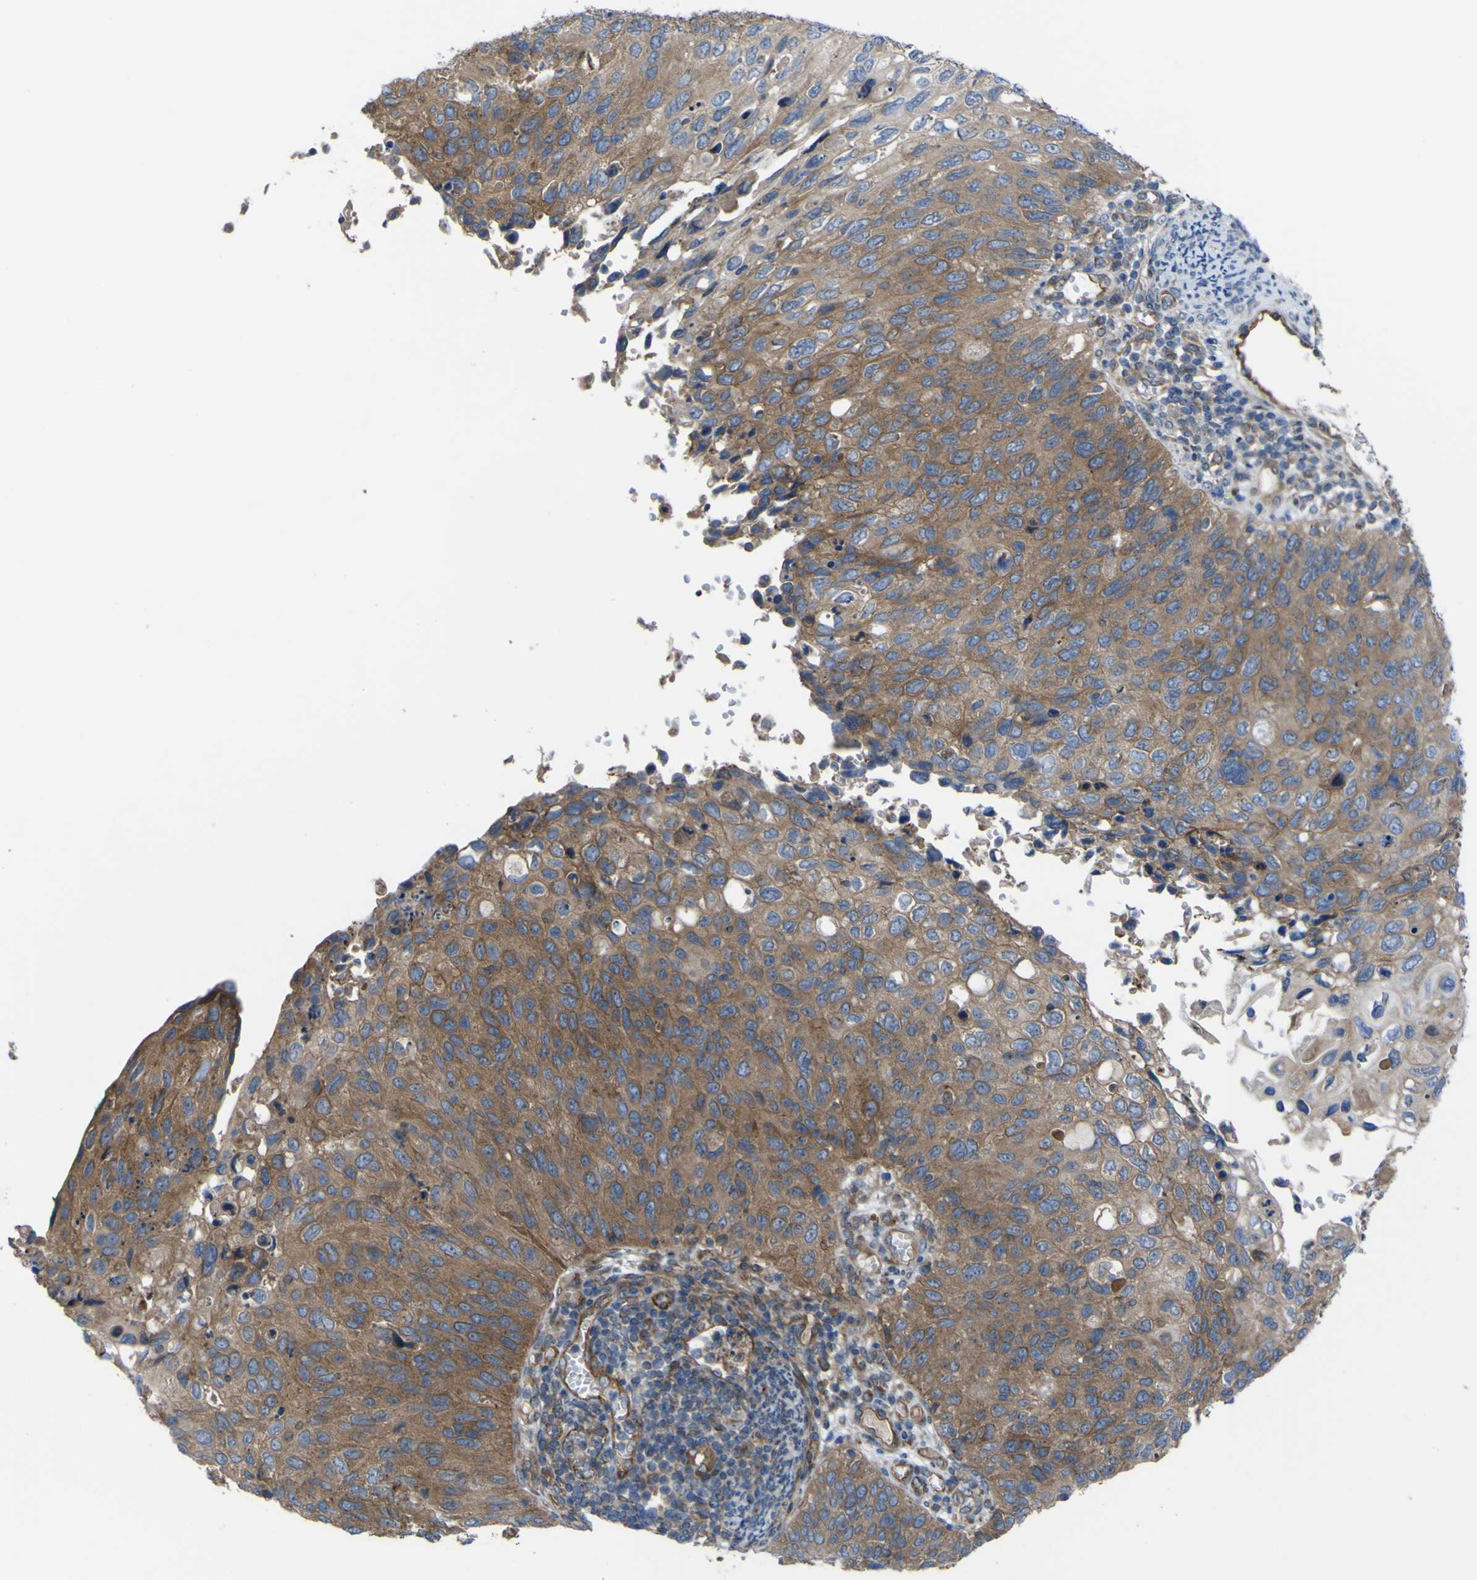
{"staining": {"intensity": "moderate", "quantity": ">75%", "location": "cytoplasmic/membranous"}, "tissue": "cervical cancer", "cell_type": "Tumor cells", "image_type": "cancer", "snomed": [{"axis": "morphology", "description": "Squamous cell carcinoma, NOS"}, {"axis": "topography", "description": "Cervix"}], "caption": "Immunohistochemical staining of human cervical cancer (squamous cell carcinoma) reveals medium levels of moderate cytoplasmic/membranous protein staining in about >75% of tumor cells. Nuclei are stained in blue.", "gene": "FBXO30", "patient": {"sex": "female", "age": 70}}